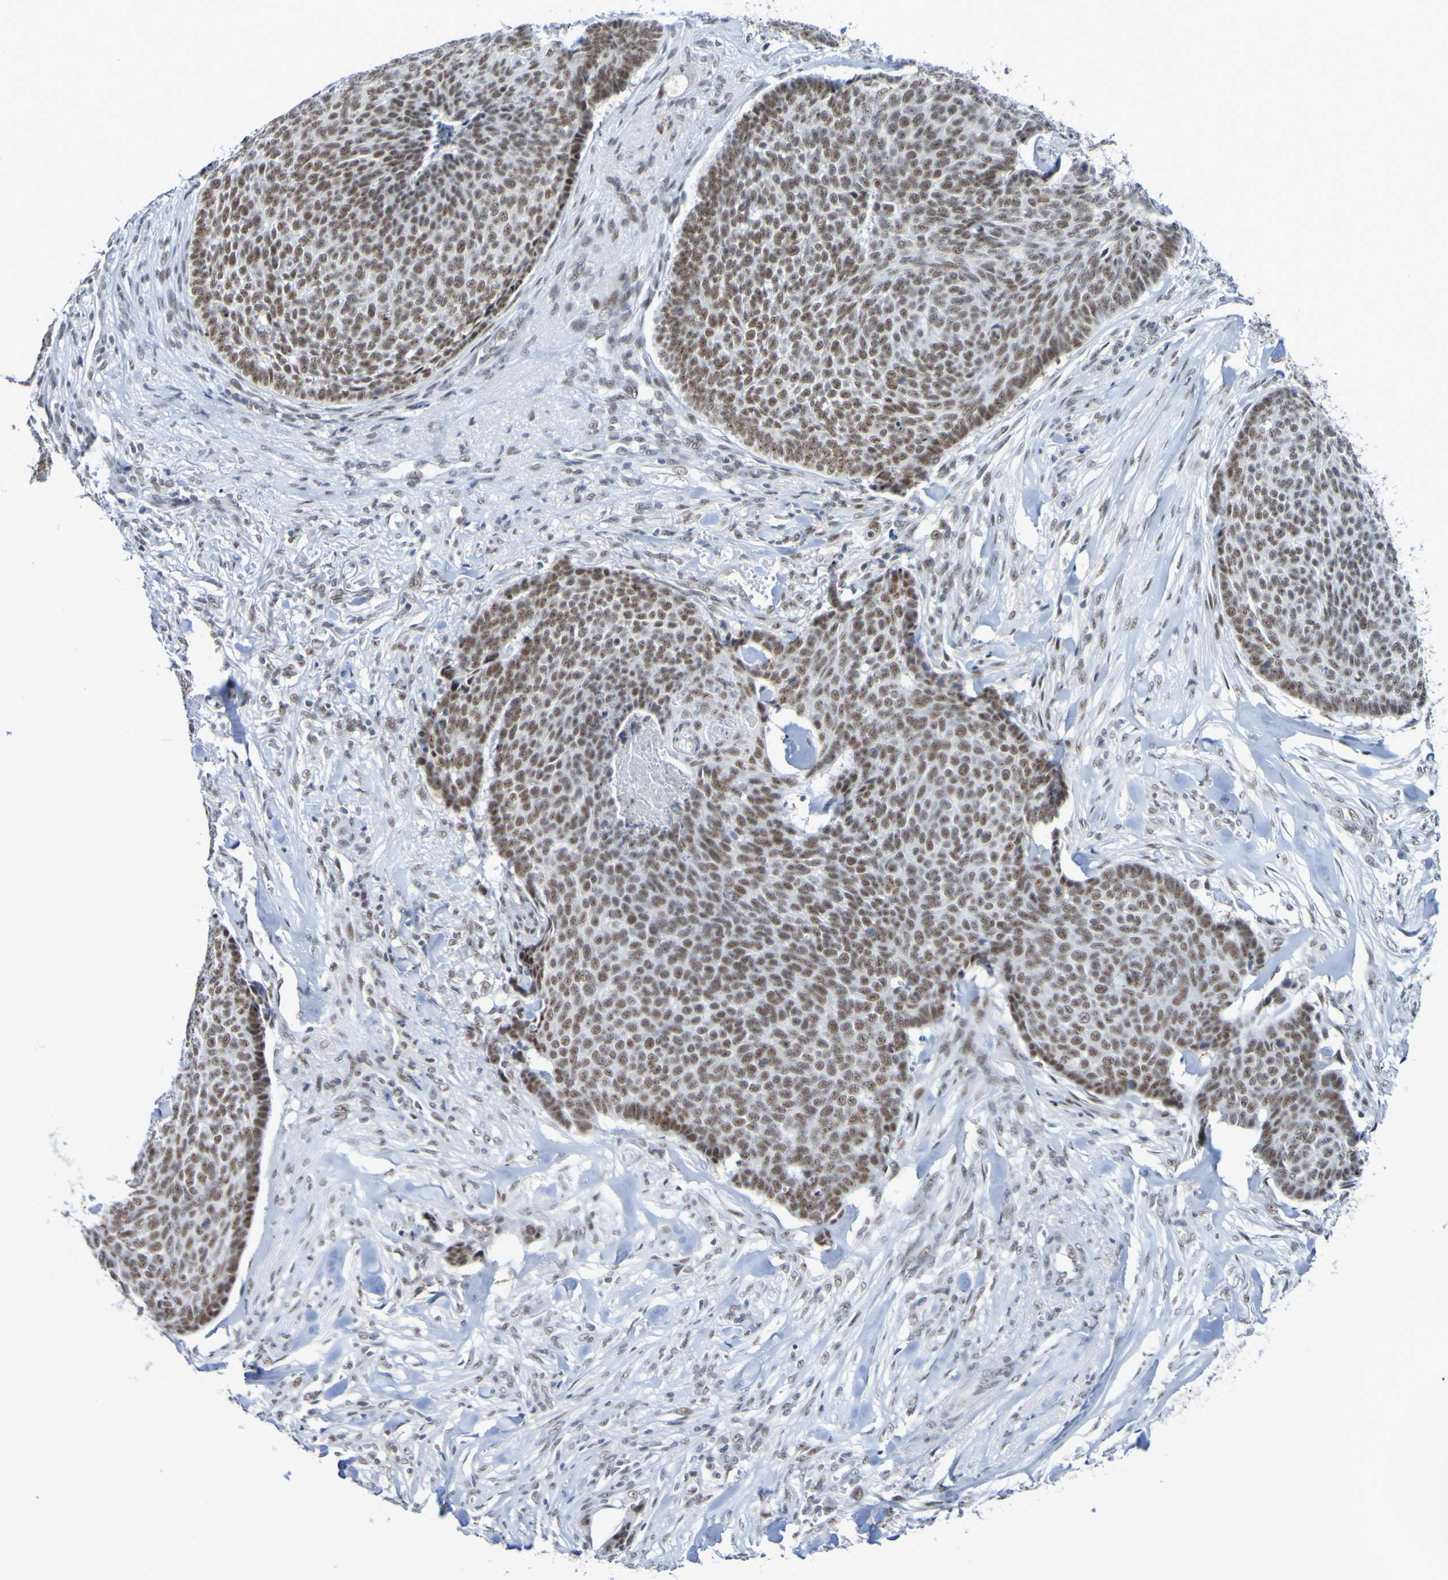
{"staining": {"intensity": "moderate", "quantity": "25%-75%", "location": "nuclear"}, "tissue": "skin cancer", "cell_type": "Tumor cells", "image_type": "cancer", "snomed": [{"axis": "morphology", "description": "Basal cell carcinoma"}, {"axis": "topography", "description": "Skin"}], "caption": "A micrograph showing moderate nuclear expression in about 25%-75% of tumor cells in basal cell carcinoma (skin), as visualized by brown immunohistochemical staining.", "gene": "CDC5L", "patient": {"sex": "male", "age": 84}}